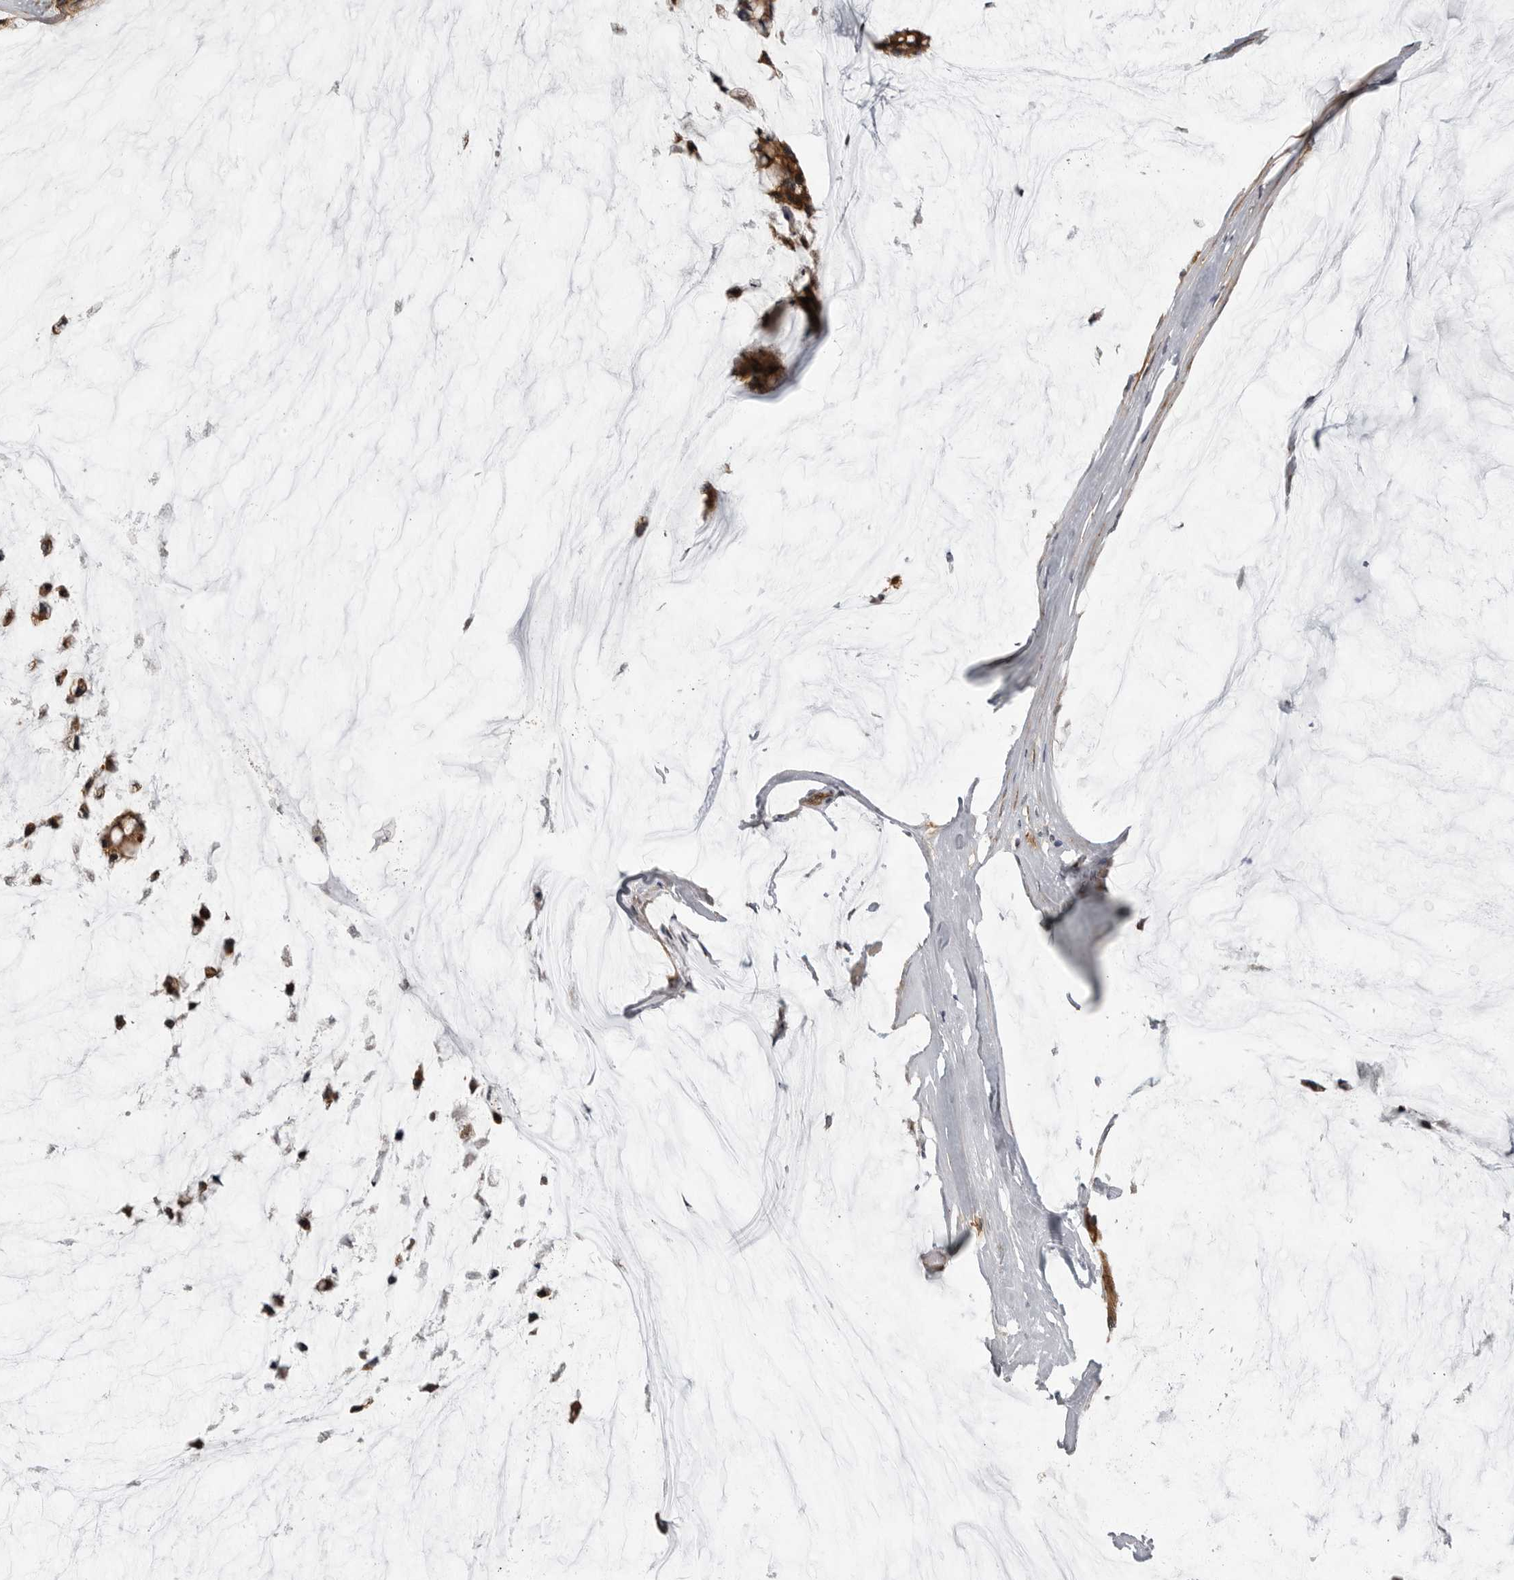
{"staining": {"intensity": "moderate", "quantity": ">75%", "location": "cytoplasmic/membranous"}, "tissue": "ovarian cancer", "cell_type": "Tumor cells", "image_type": "cancer", "snomed": [{"axis": "morphology", "description": "Cystadenocarcinoma, mucinous, NOS"}, {"axis": "topography", "description": "Ovary"}], "caption": "This is an image of immunohistochemistry staining of ovarian cancer, which shows moderate staining in the cytoplasmic/membranous of tumor cells.", "gene": "LRRC45", "patient": {"sex": "female", "age": 39}}